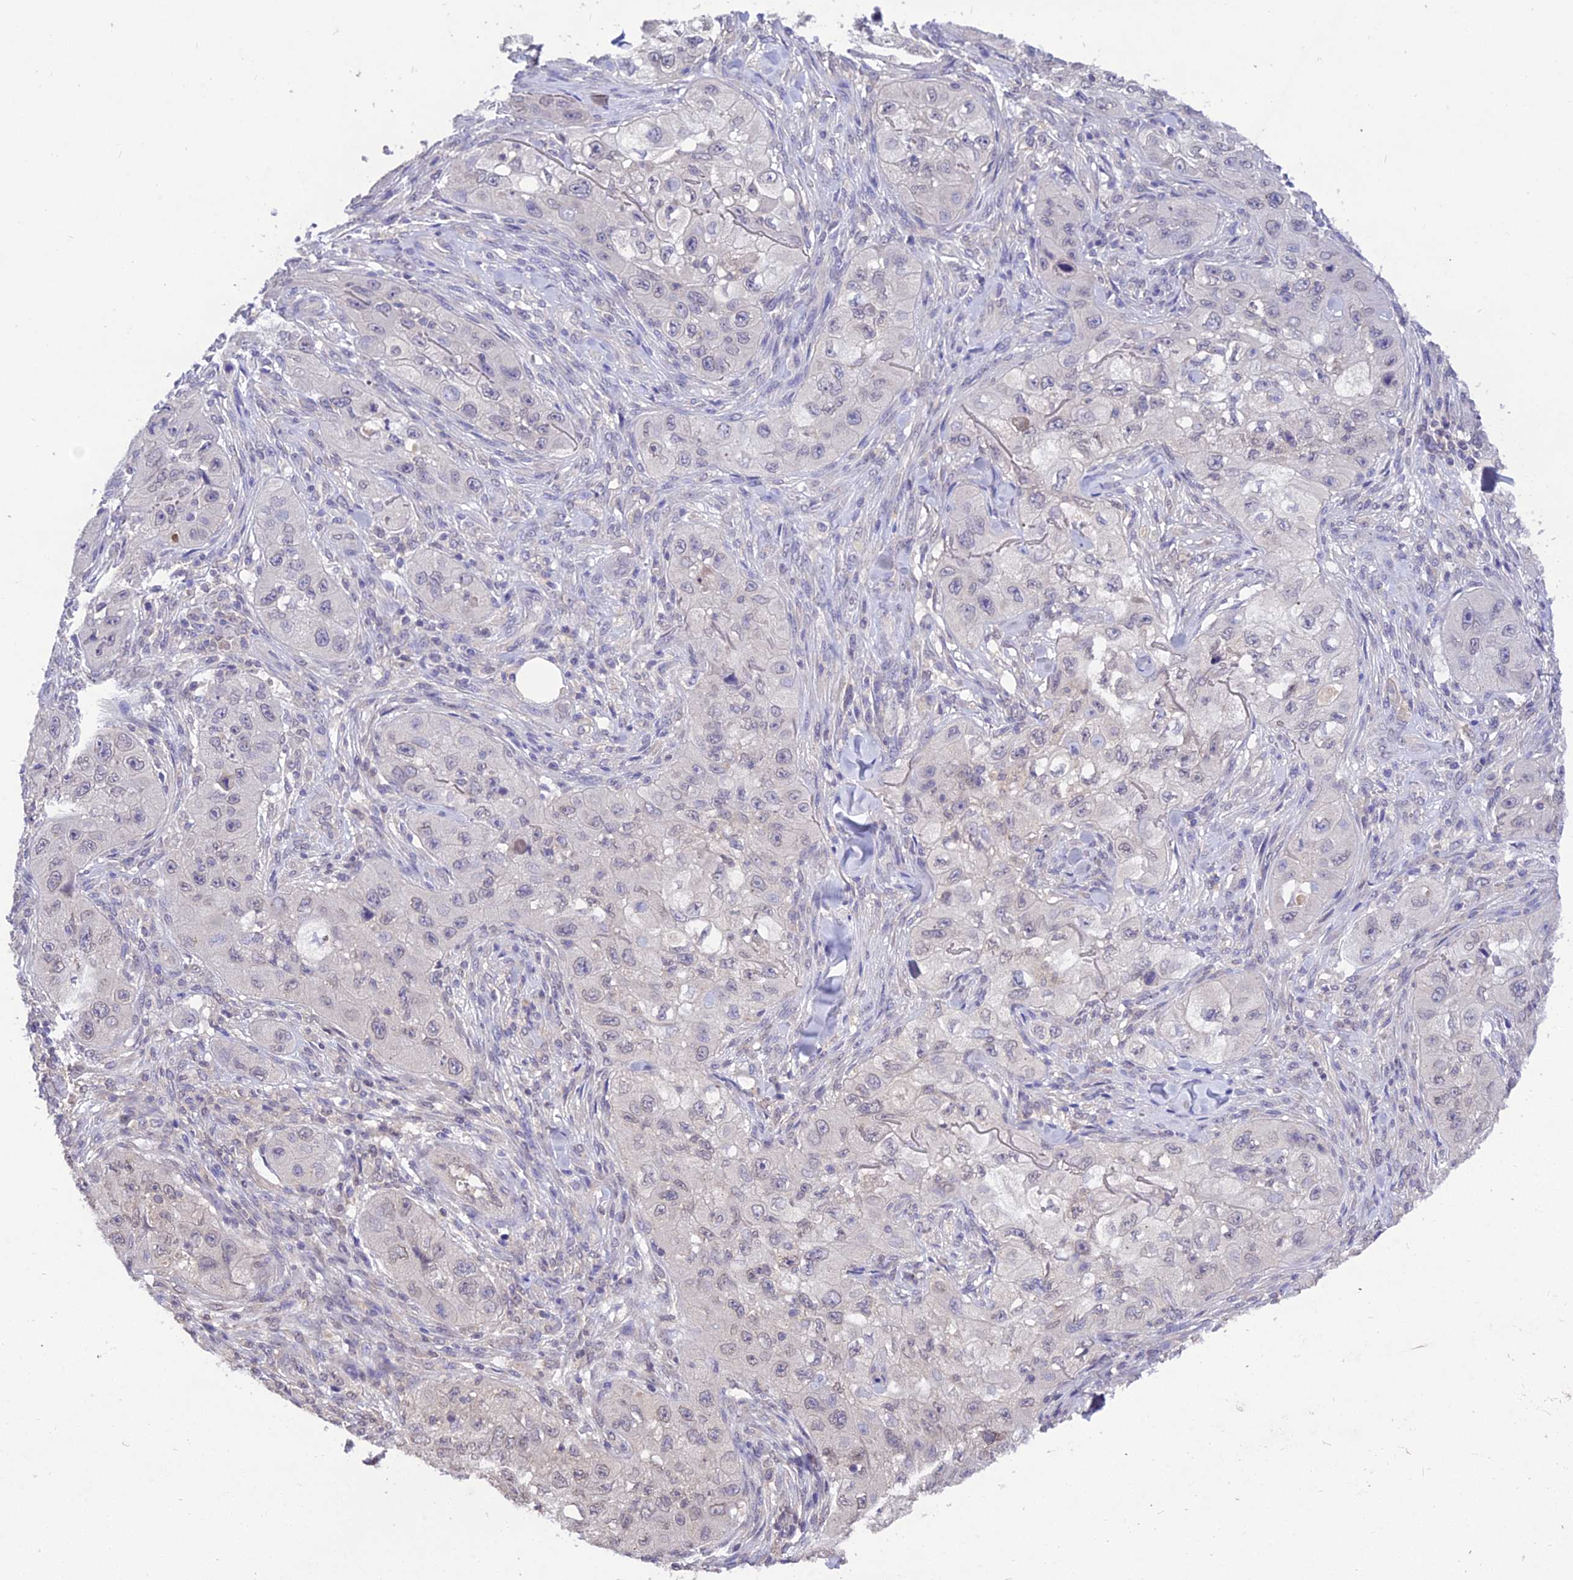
{"staining": {"intensity": "negative", "quantity": "none", "location": "none"}, "tissue": "skin cancer", "cell_type": "Tumor cells", "image_type": "cancer", "snomed": [{"axis": "morphology", "description": "Squamous cell carcinoma, NOS"}, {"axis": "topography", "description": "Skin"}, {"axis": "topography", "description": "Subcutis"}], "caption": "Immunohistochemistry photomicrograph of human skin cancer (squamous cell carcinoma) stained for a protein (brown), which demonstrates no expression in tumor cells.", "gene": "PGK1", "patient": {"sex": "male", "age": 73}}